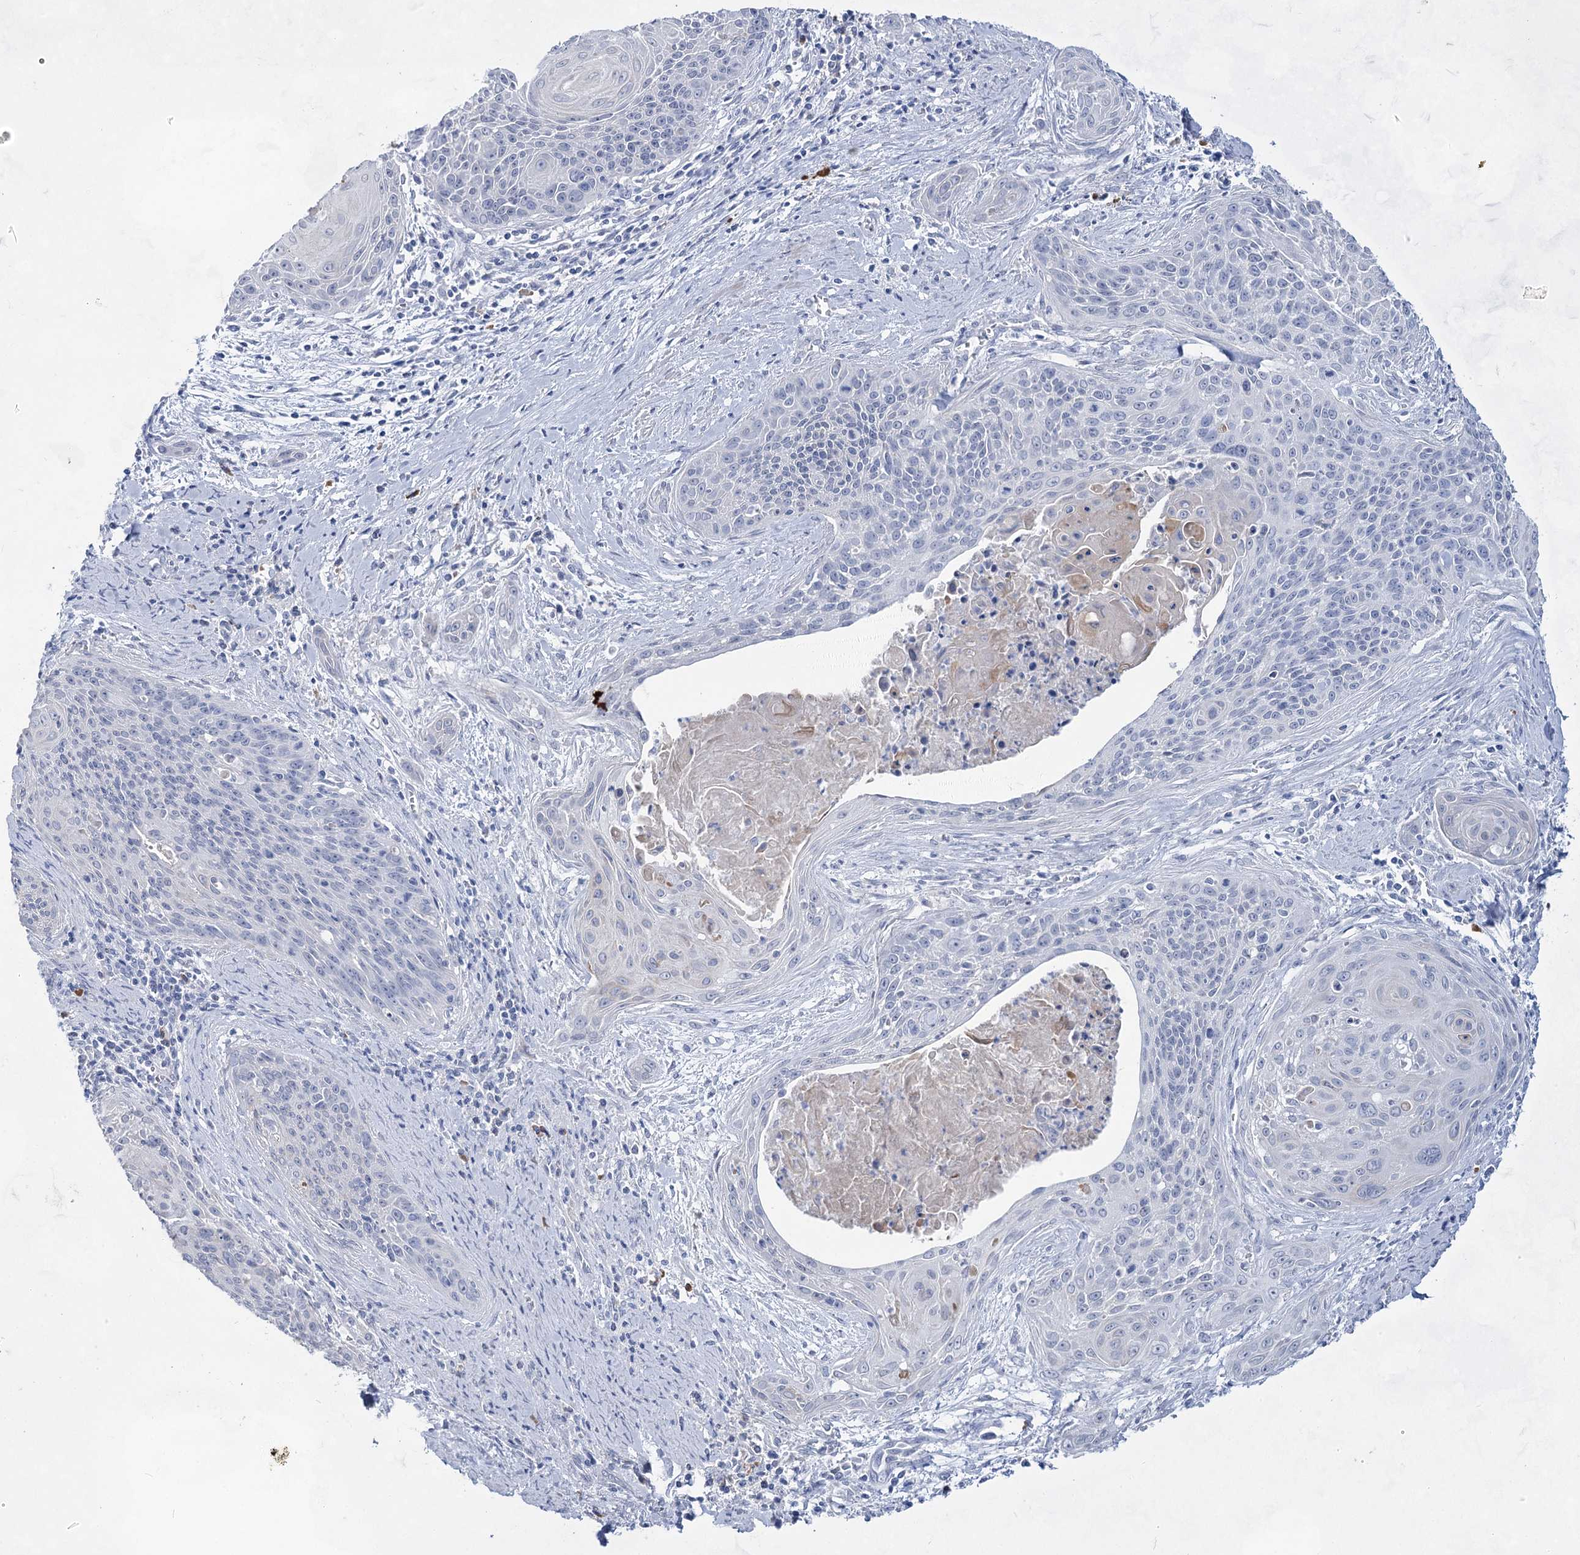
{"staining": {"intensity": "negative", "quantity": "none", "location": "none"}, "tissue": "cervical cancer", "cell_type": "Tumor cells", "image_type": "cancer", "snomed": [{"axis": "morphology", "description": "Squamous cell carcinoma, NOS"}, {"axis": "topography", "description": "Cervix"}], "caption": "Squamous cell carcinoma (cervical) stained for a protein using immunohistochemistry demonstrates no expression tumor cells.", "gene": "ACRV1", "patient": {"sex": "female", "age": 55}}